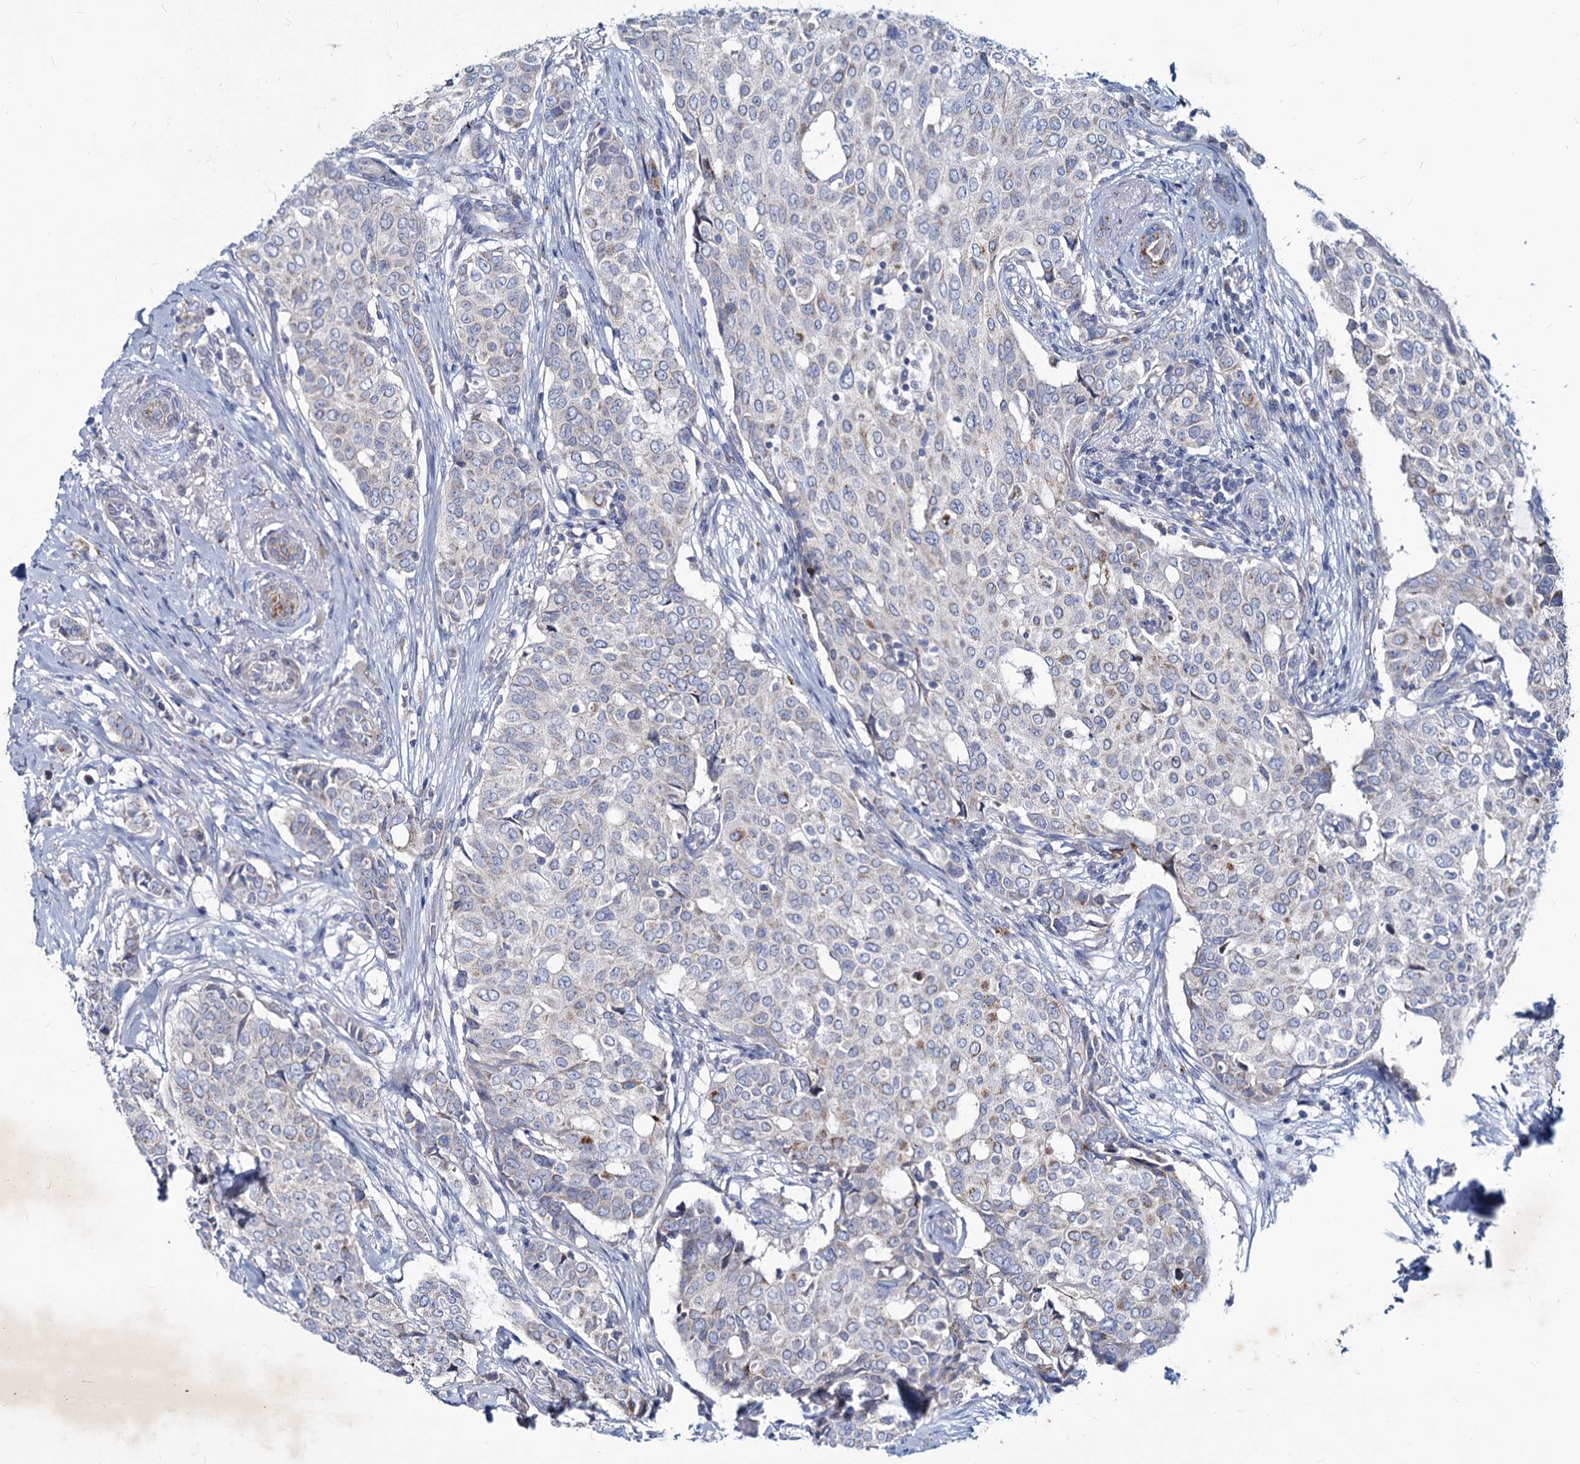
{"staining": {"intensity": "negative", "quantity": "none", "location": "none"}, "tissue": "breast cancer", "cell_type": "Tumor cells", "image_type": "cancer", "snomed": [{"axis": "morphology", "description": "Lobular carcinoma"}, {"axis": "topography", "description": "Breast"}], "caption": "Breast cancer was stained to show a protein in brown. There is no significant positivity in tumor cells.", "gene": "AGBL4", "patient": {"sex": "female", "age": 51}}